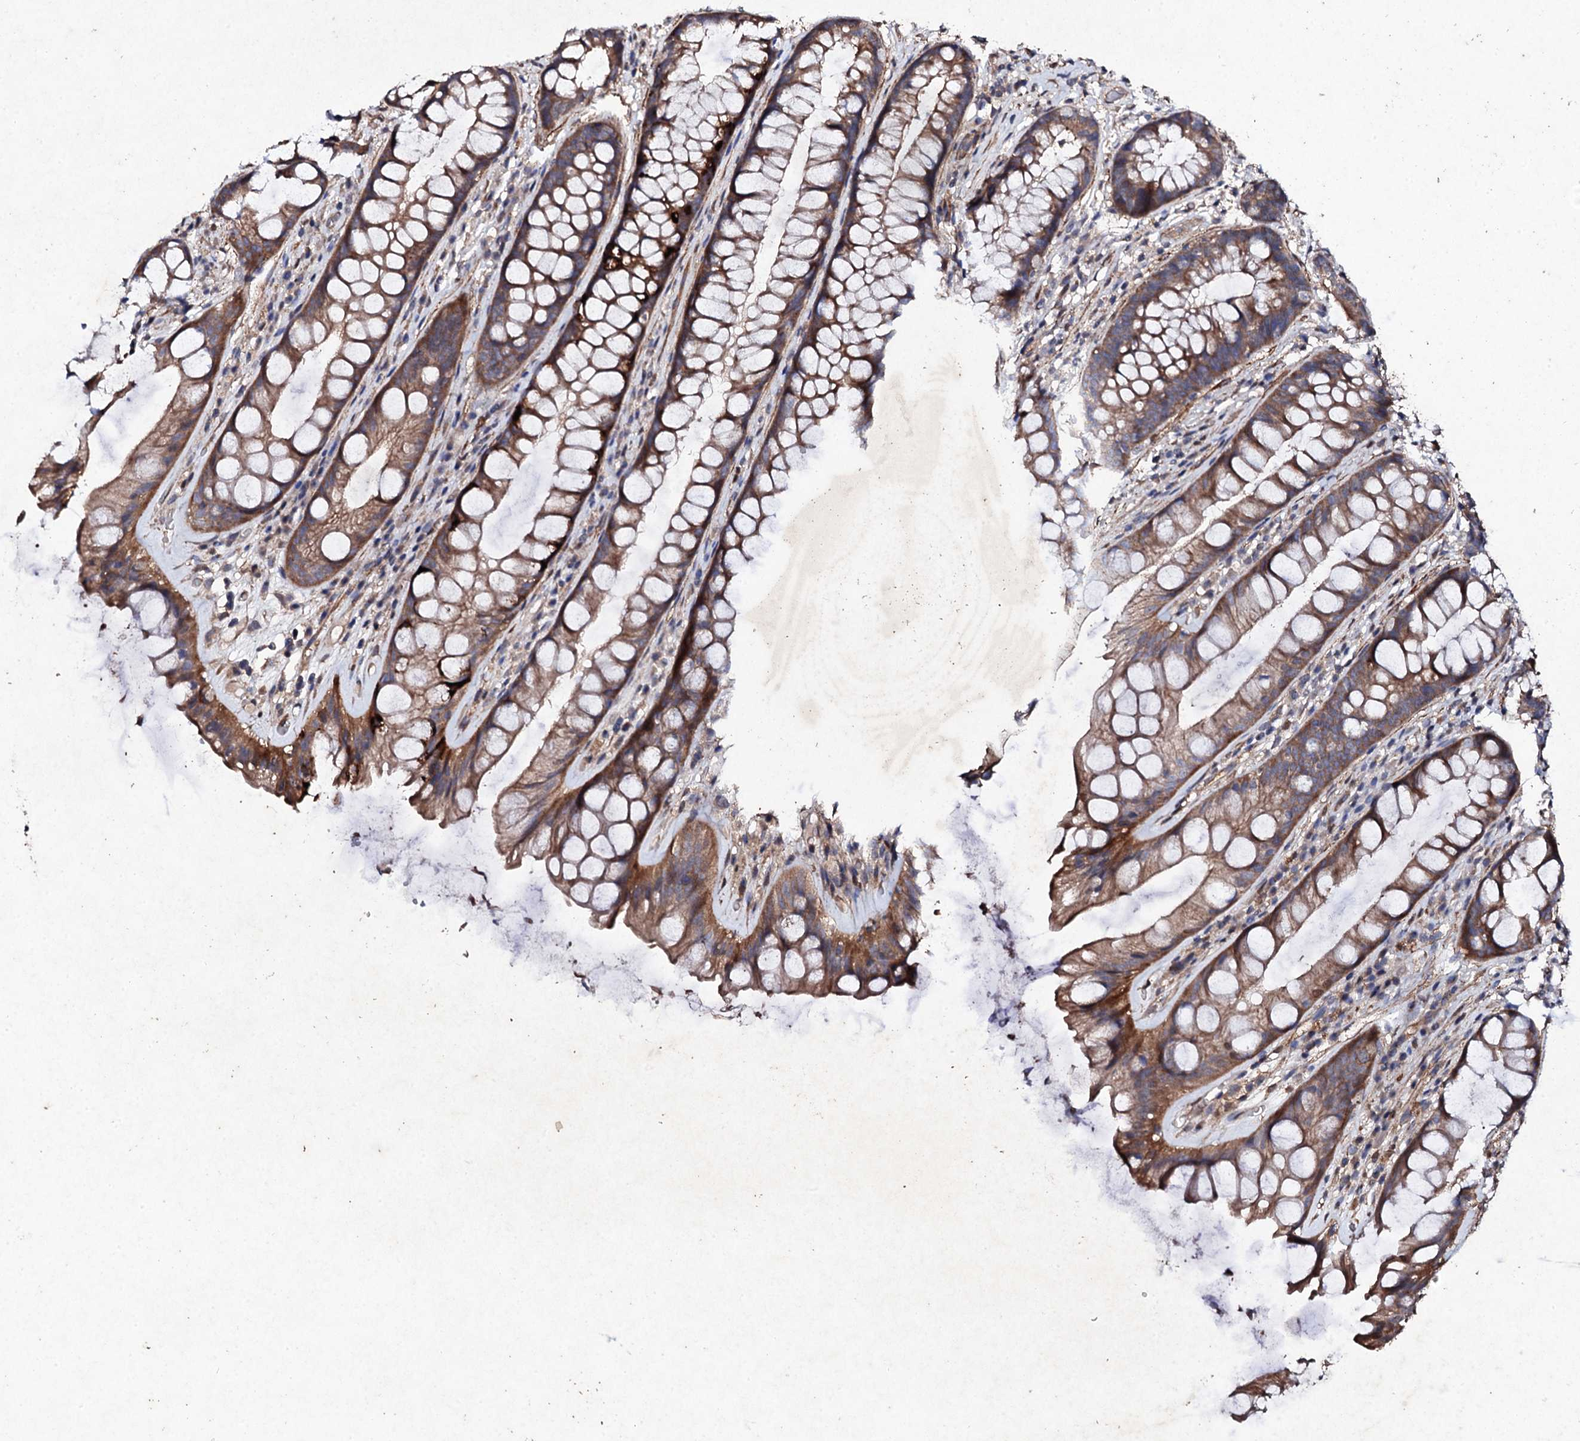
{"staining": {"intensity": "strong", "quantity": ">75%", "location": "cytoplasmic/membranous"}, "tissue": "rectum", "cell_type": "Glandular cells", "image_type": "normal", "snomed": [{"axis": "morphology", "description": "Normal tissue, NOS"}, {"axis": "topography", "description": "Rectum"}], "caption": "Protein staining of benign rectum displays strong cytoplasmic/membranous expression in approximately >75% of glandular cells.", "gene": "MOCOS", "patient": {"sex": "male", "age": 74}}